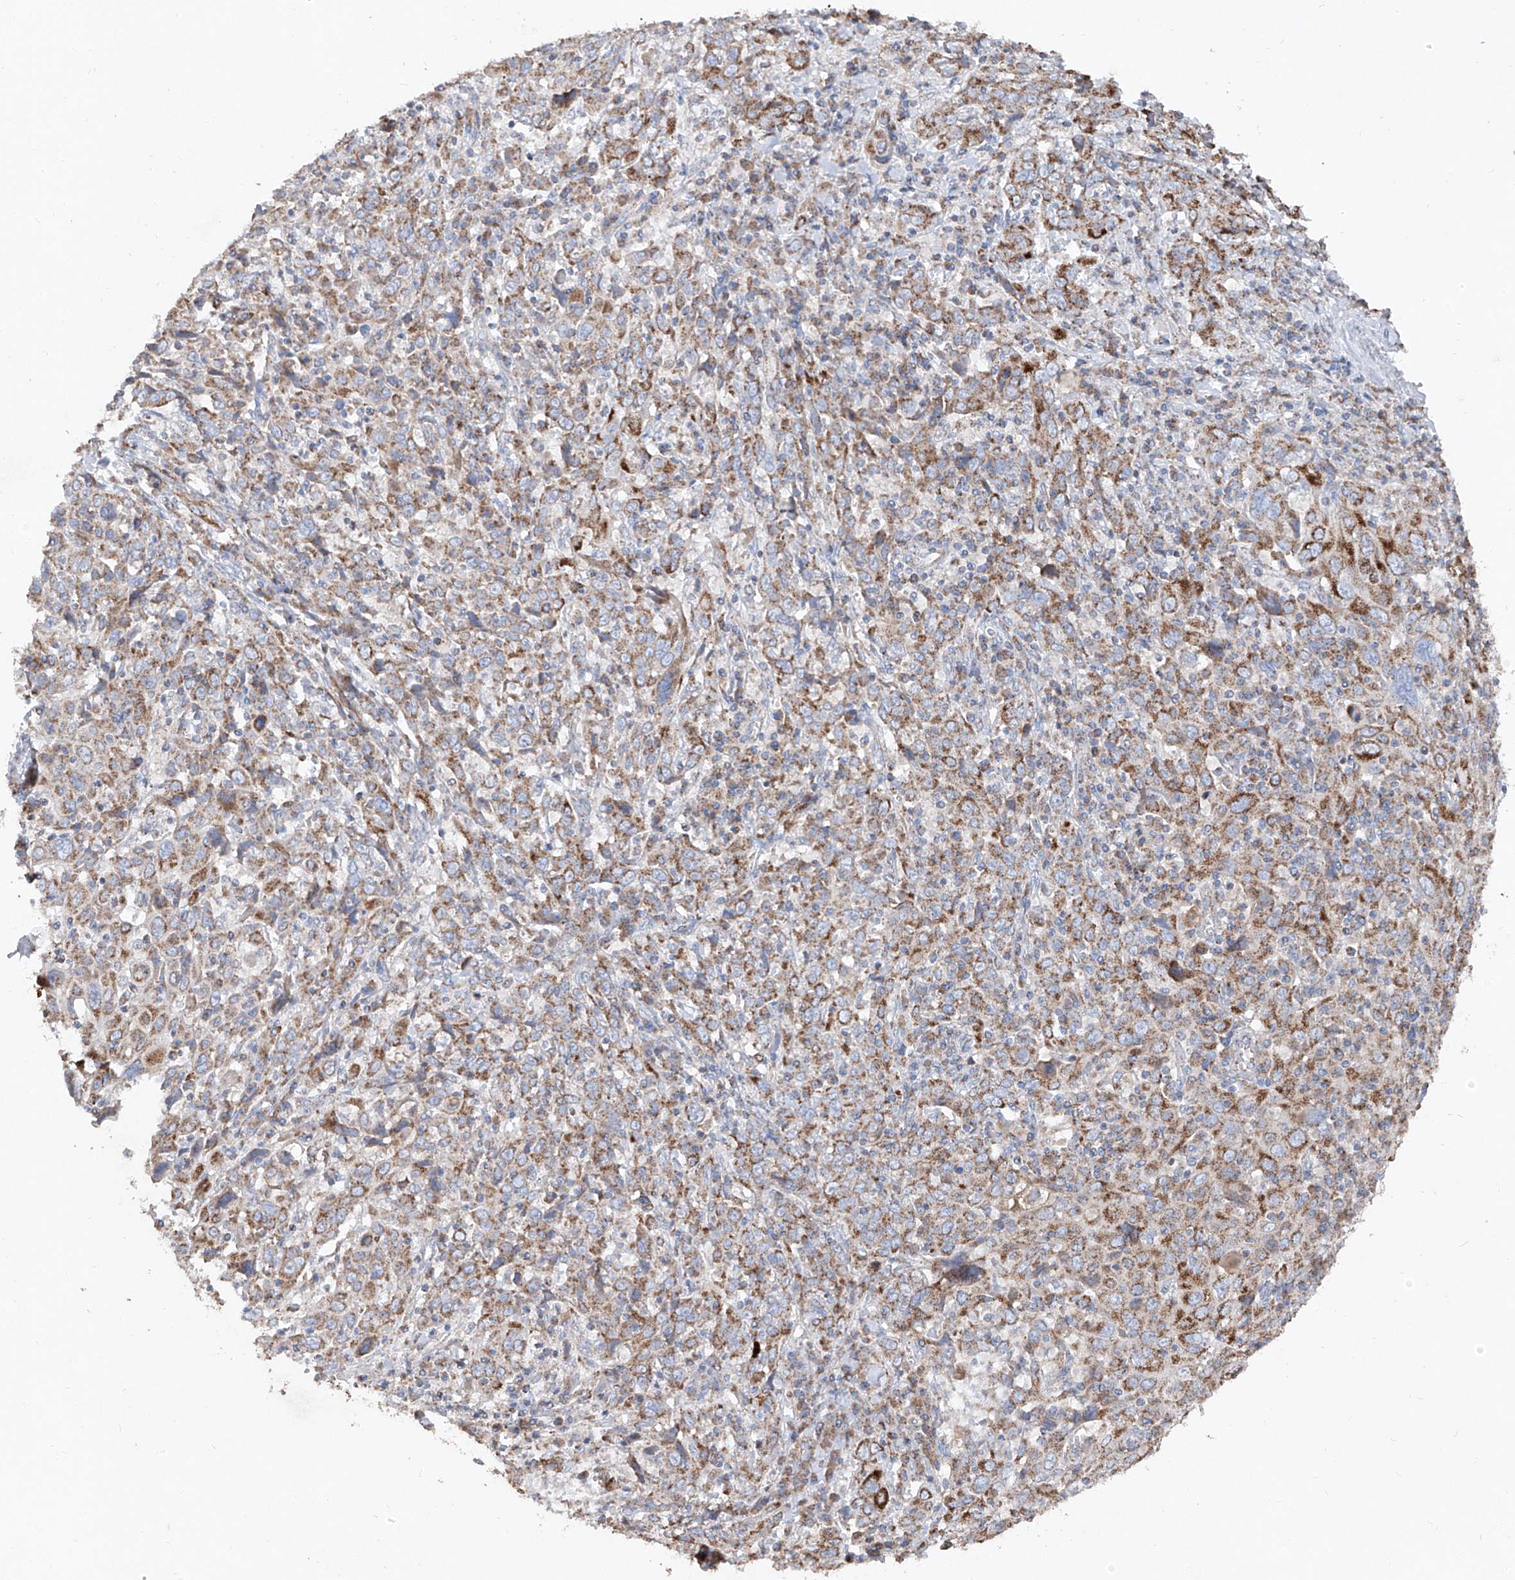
{"staining": {"intensity": "moderate", "quantity": ">75%", "location": "cytoplasmic/membranous"}, "tissue": "cervical cancer", "cell_type": "Tumor cells", "image_type": "cancer", "snomed": [{"axis": "morphology", "description": "Squamous cell carcinoma, NOS"}, {"axis": "topography", "description": "Cervix"}], "caption": "Protein expression analysis of human cervical cancer (squamous cell carcinoma) reveals moderate cytoplasmic/membranous expression in approximately >75% of tumor cells.", "gene": "ABCD3", "patient": {"sex": "female", "age": 46}}